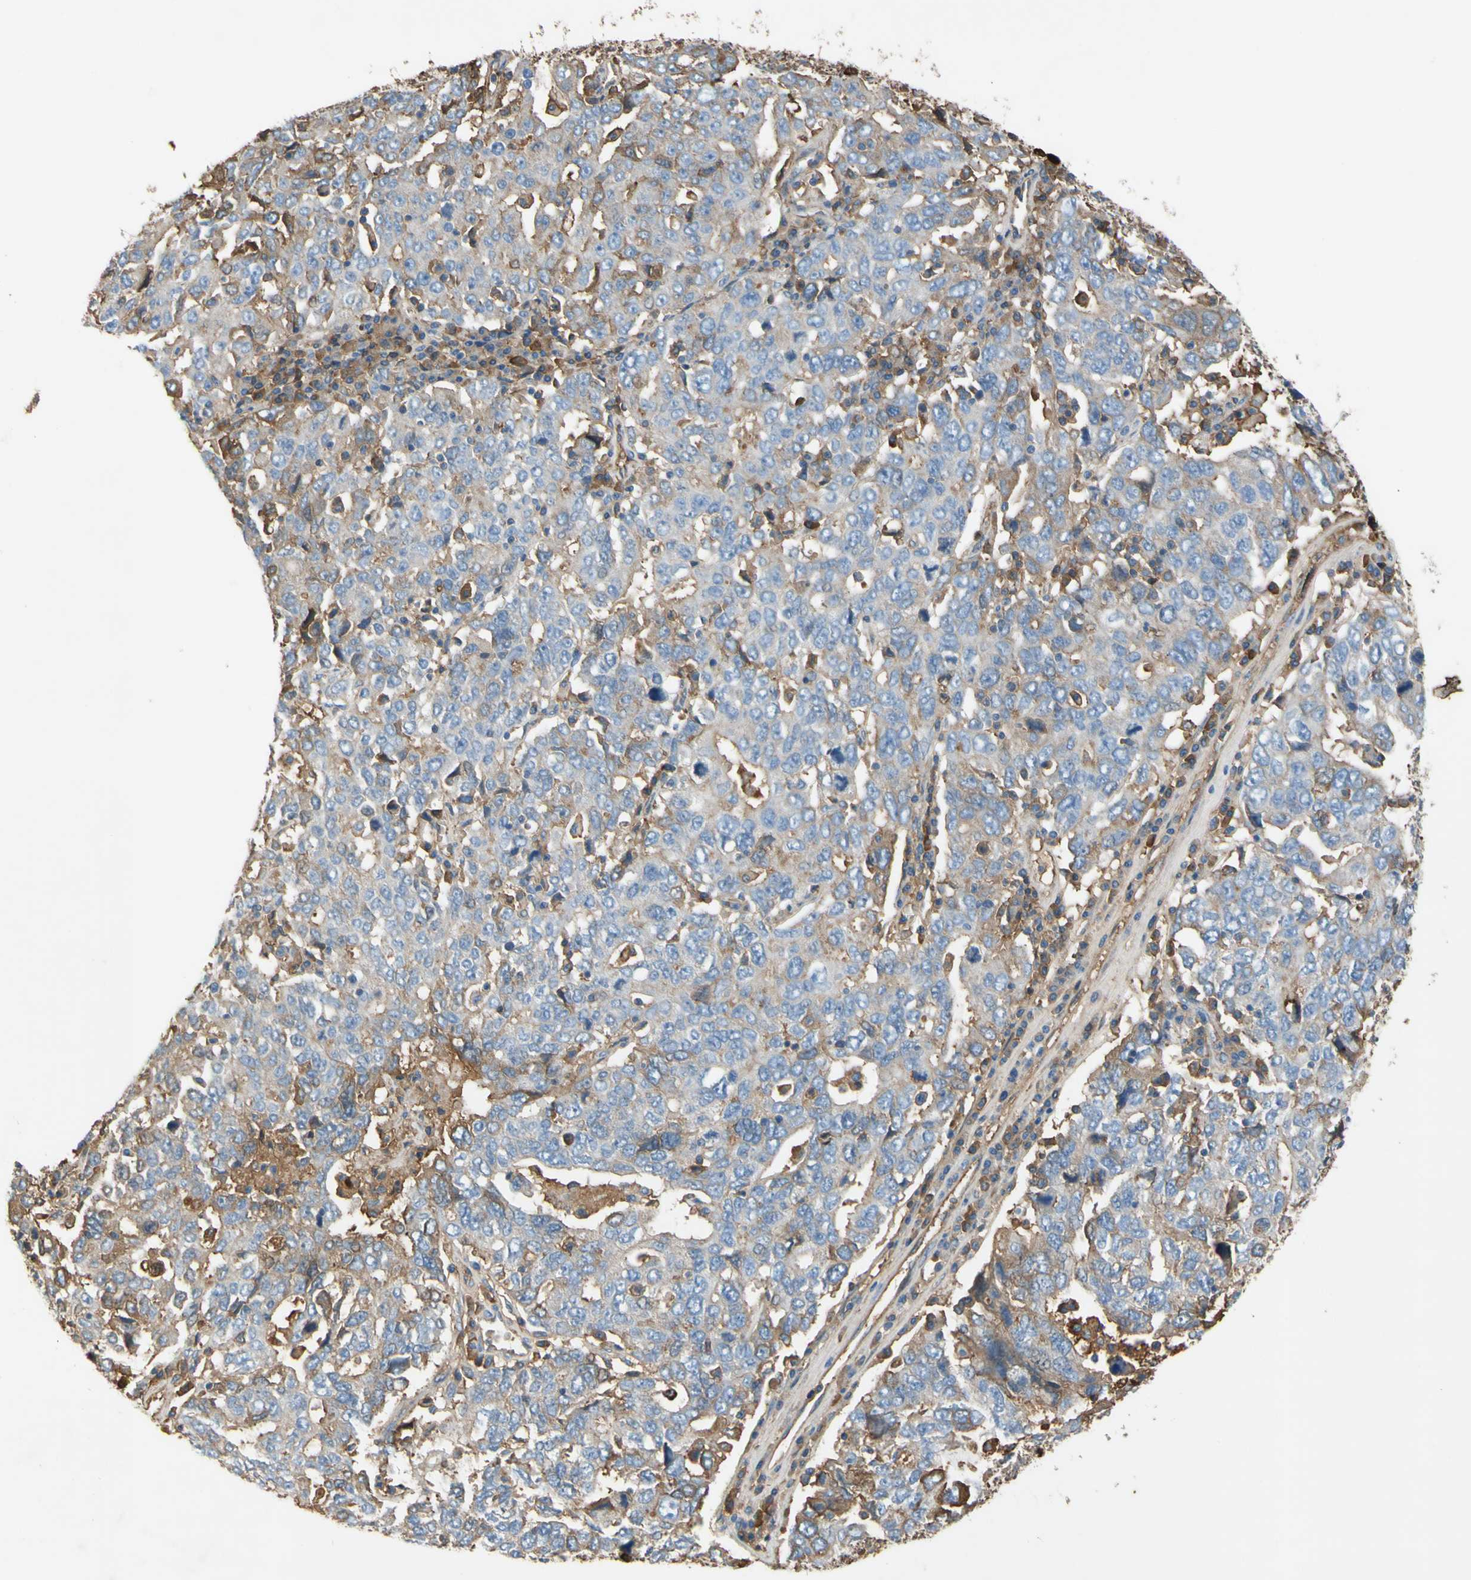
{"staining": {"intensity": "weak", "quantity": ">75%", "location": "cytoplasmic/membranous"}, "tissue": "ovarian cancer", "cell_type": "Tumor cells", "image_type": "cancer", "snomed": [{"axis": "morphology", "description": "Carcinoma, endometroid"}, {"axis": "topography", "description": "Ovary"}], "caption": "DAB immunohistochemical staining of endometroid carcinoma (ovarian) demonstrates weak cytoplasmic/membranous protein positivity in approximately >75% of tumor cells.", "gene": "TIMP2", "patient": {"sex": "female", "age": 62}}